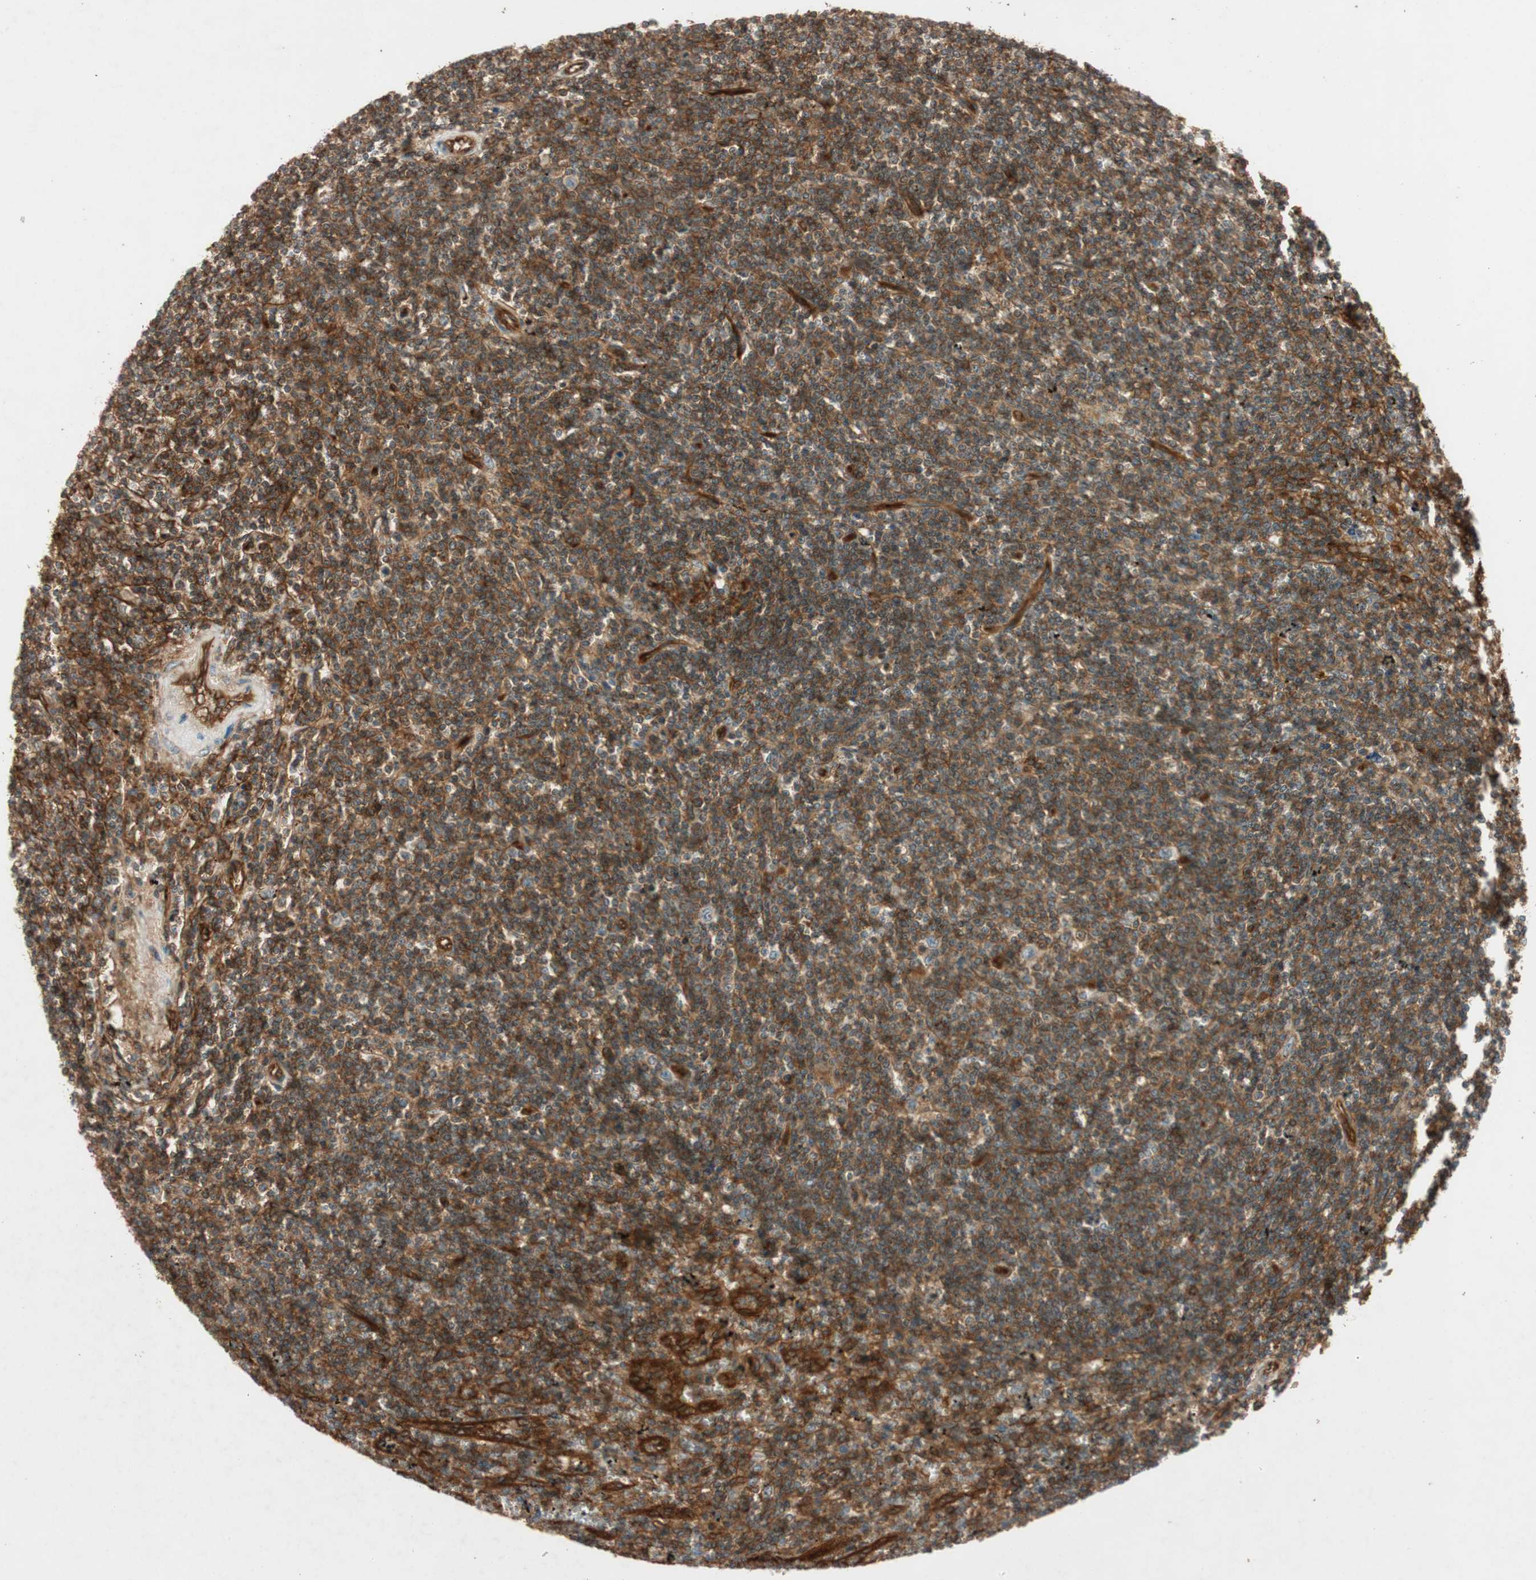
{"staining": {"intensity": "moderate", "quantity": ">75%", "location": "cytoplasmic/membranous"}, "tissue": "lymphoma", "cell_type": "Tumor cells", "image_type": "cancer", "snomed": [{"axis": "morphology", "description": "Malignant lymphoma, non-Hodgkin's type, Low grade"}, {"axis": "topography", "description": "Spleen"}], "caption": "Tumor cells exhibit moderate cytoplasmic/membranous expression in approximately >75% of cells in low-grade malignant lymphoma, non-Hodgkin's type.", "gene": "BTN3A3", "patient": {"sex": "male", "age": 76}}